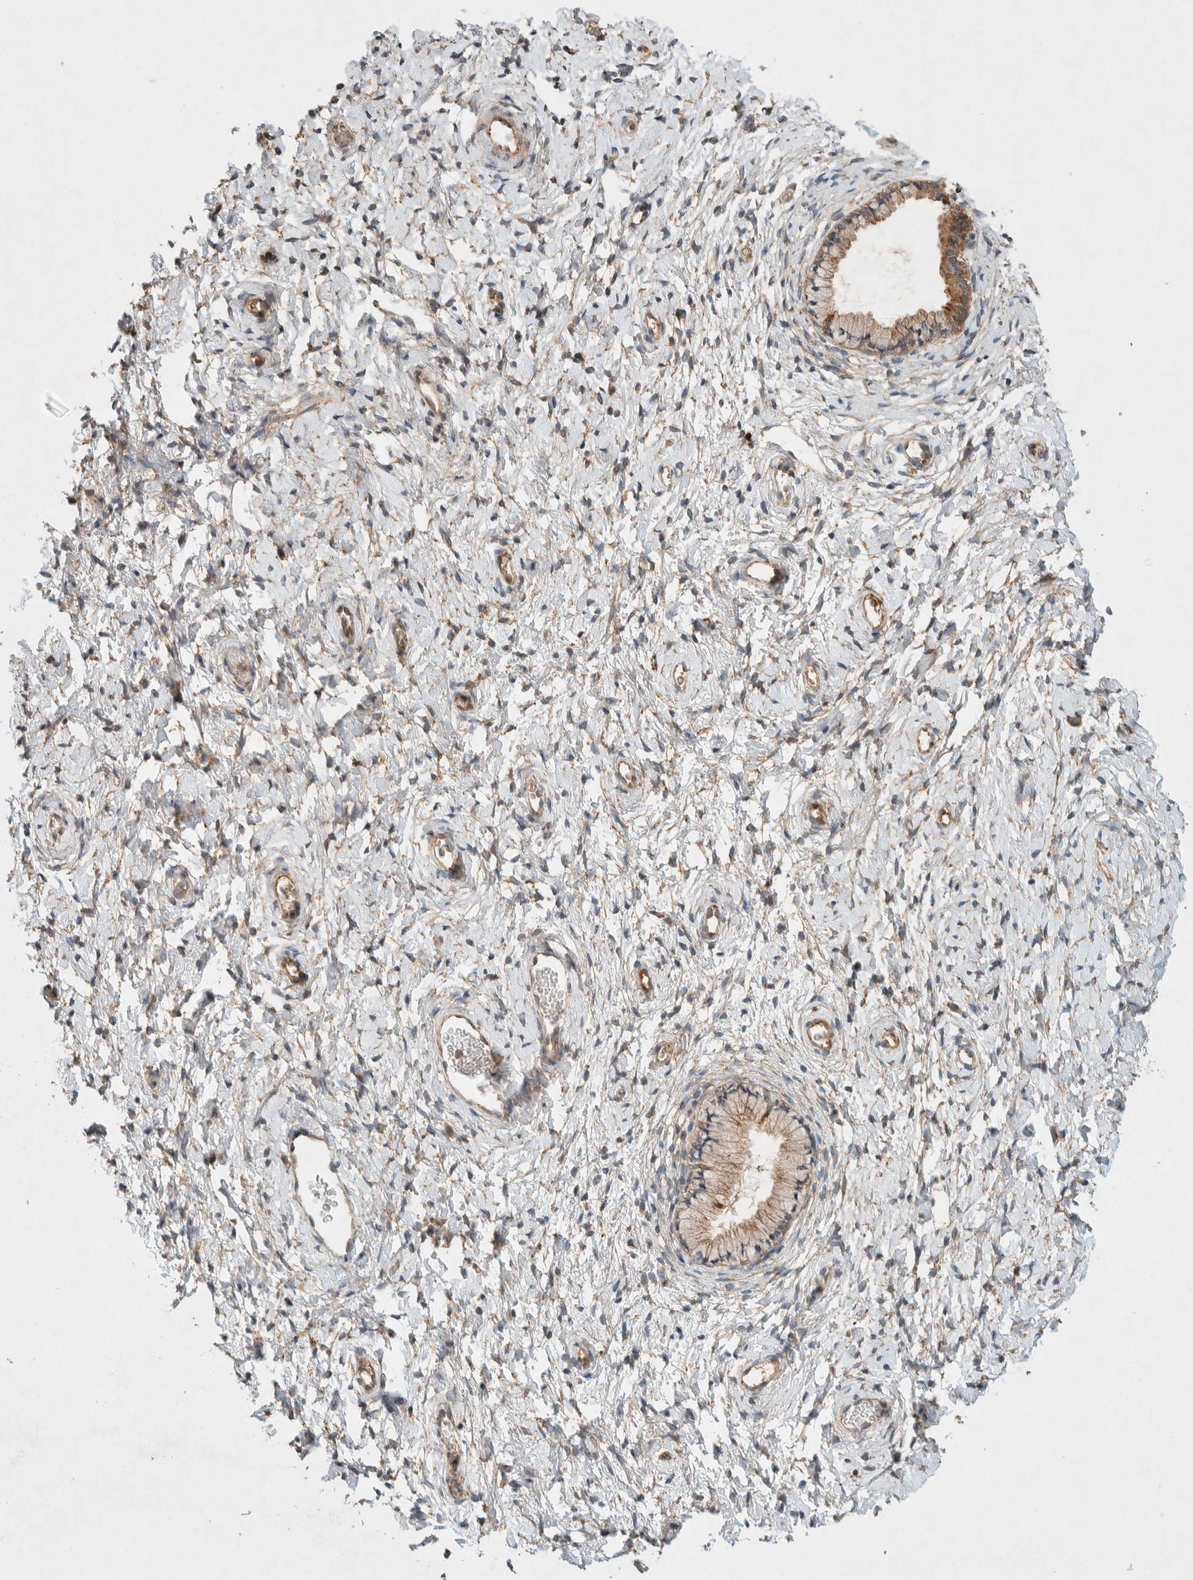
{"staining": {"intensity": "moderate", "quantity": ">75%", "location": "cytoplasmic/membranous"}, "tissue": "cervix", "cell_type": "Glandular cells", "image_type": "normal", "snomed": [{"axis": "morphology", "description": "Normal tissue, NOS"}, {"axis": "topography", "description": "Cervix"}], "caption": "The immunohistochemical stain labels moderate cytoplasmic/membranous positivity in glandular cells of unremarkable cervix. Using DAB (3,3'-diaminobenzidine) (brown) and hematoxylin (blue) stains, captured at high magnification using brightfield microscopy.", "gene": "PXK", "patient": {"sex": "female", "age": 72}}